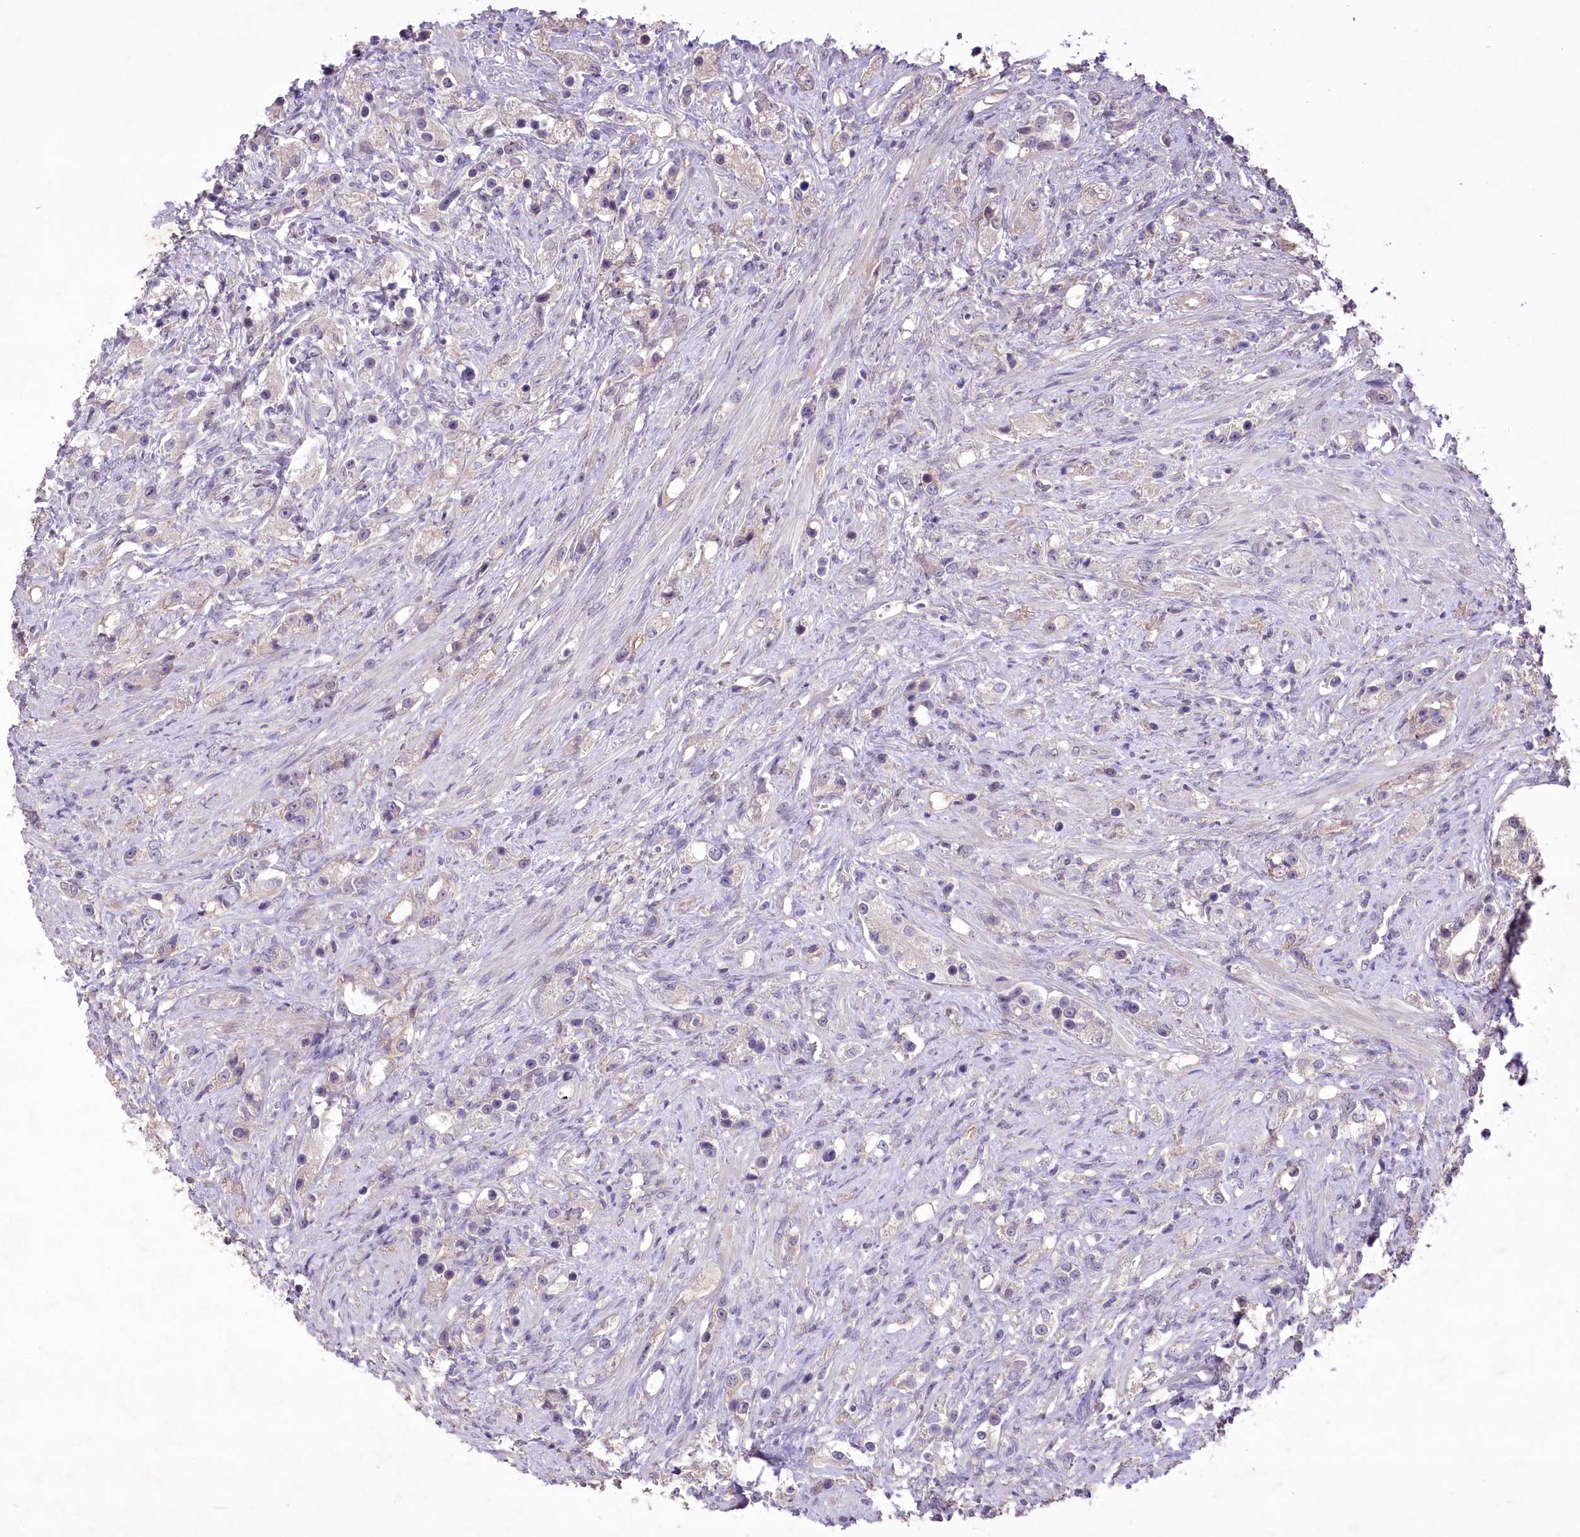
{"staining": {"intensity": "negative", "quantity": "none", "location": "none"}, "tissue": "prostate cancer", "cell_type": "Tumor cells", "image_type": "cancer", "snomed": [{"axis": "morphology", "description": "Adenocarcinoma, High grade"}, {"axis": "topography", "description": "Prostate"}], "caption": "This is an immunohistochemistry (IHC) histopathology image of prostate cancer. There is no staining in tumor cells.", "gene": "ENPP1", "patient": {"sex": "male", "age": 63}}